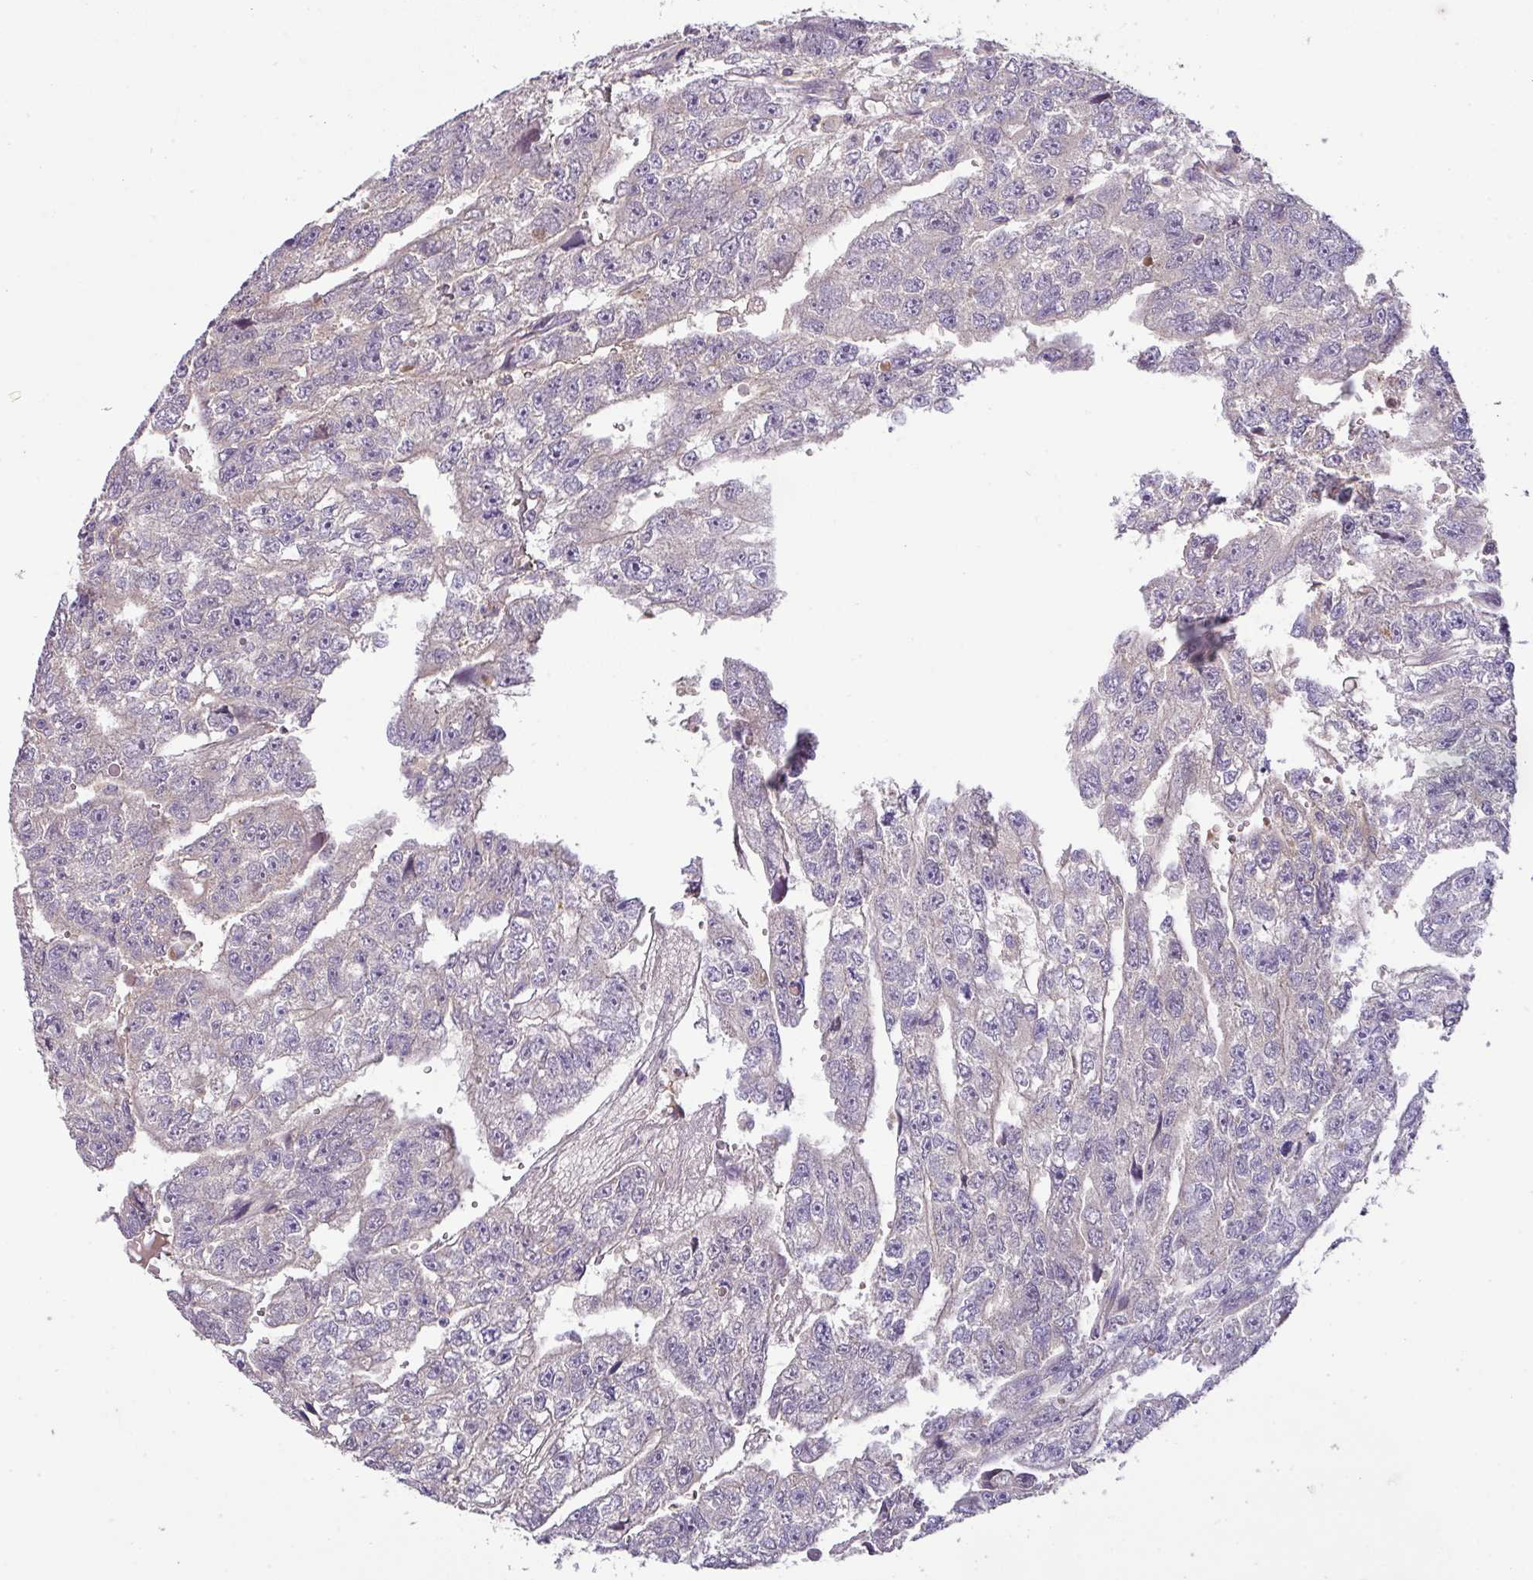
{"staining": {"intensity": "negative", "quantity": "none", "location": "none"}, "tissue": "testis cancer", "cell_type": "Tumor cells", "image_type": "cancer", "snomed": [{"axis": "morphology", "description": "Carcinoma, Embryonal, NOS"}, {"axis": "topography", "description": "Testis"}], "caption": "High power microscopy histopathology image of an immunohistochemistry histopathology image of testis embryonal carcinoma, revealing no significant expression in tumor cells.", "gene": "HOXC13", "patient": {"sex": "male", "age": 20}}